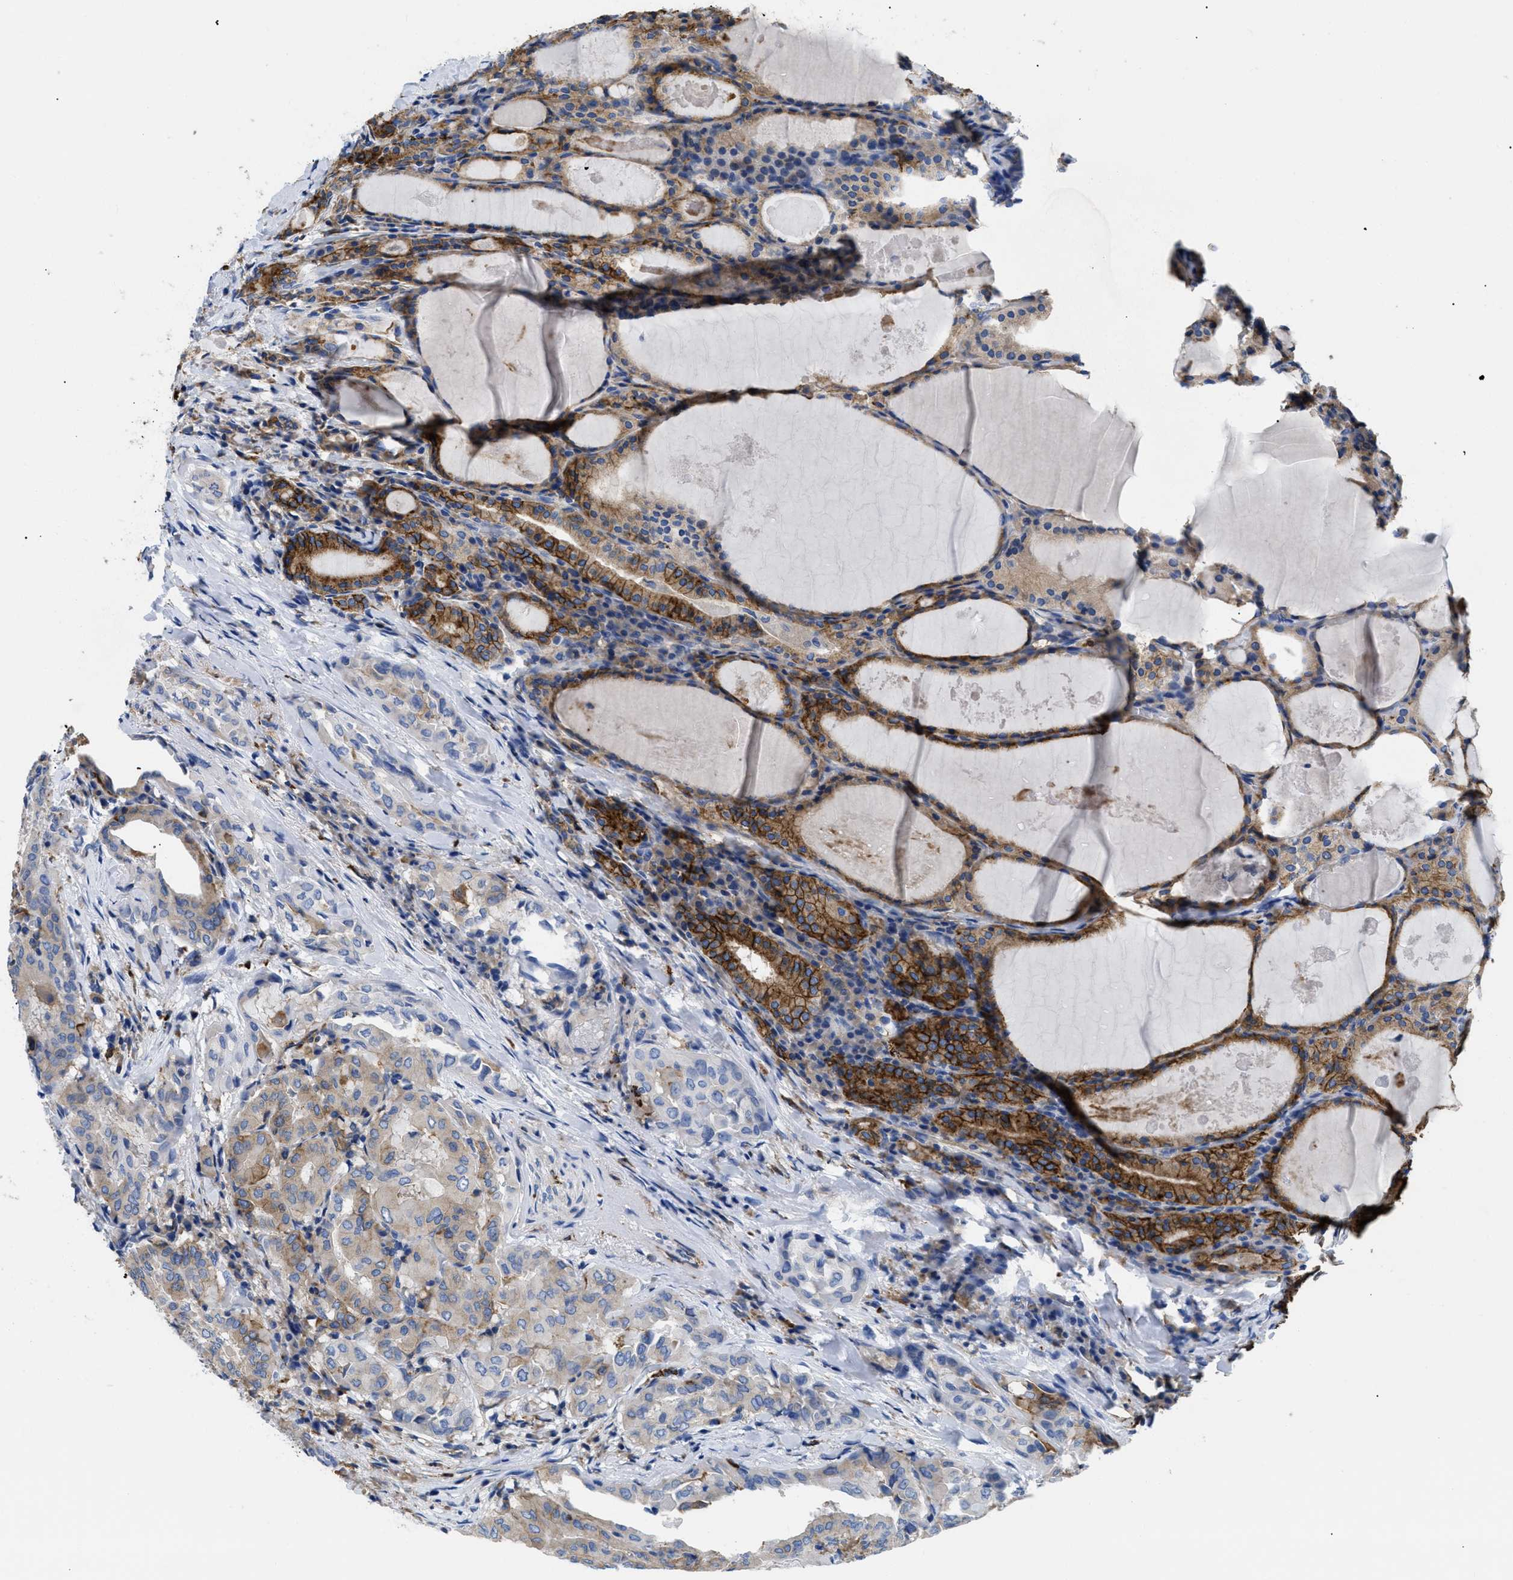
{"staining": {"intensity": "moderate", "quantity": "<25%", "location": "cytoplasmic/membranous"}, "tissue": "thyroid cancer", "cell_type": "Tumor cells", "image_type": "cancer", "snomed": [{"axis": "morphology", "description": "Papillary adenocarcinoma, NOS"}, {"axis": "topography", "description": "Thyroid gland"}], "caption": "Thyroid papillary adenocarcinoma was stained to show a protein in brown. There is low levels of moderate cytoplasmic/membranous positivity in approximately <25% of tumor cells.", "gene": "HLA-DPA1", "patient": {"sex": "female", "age": 42}}